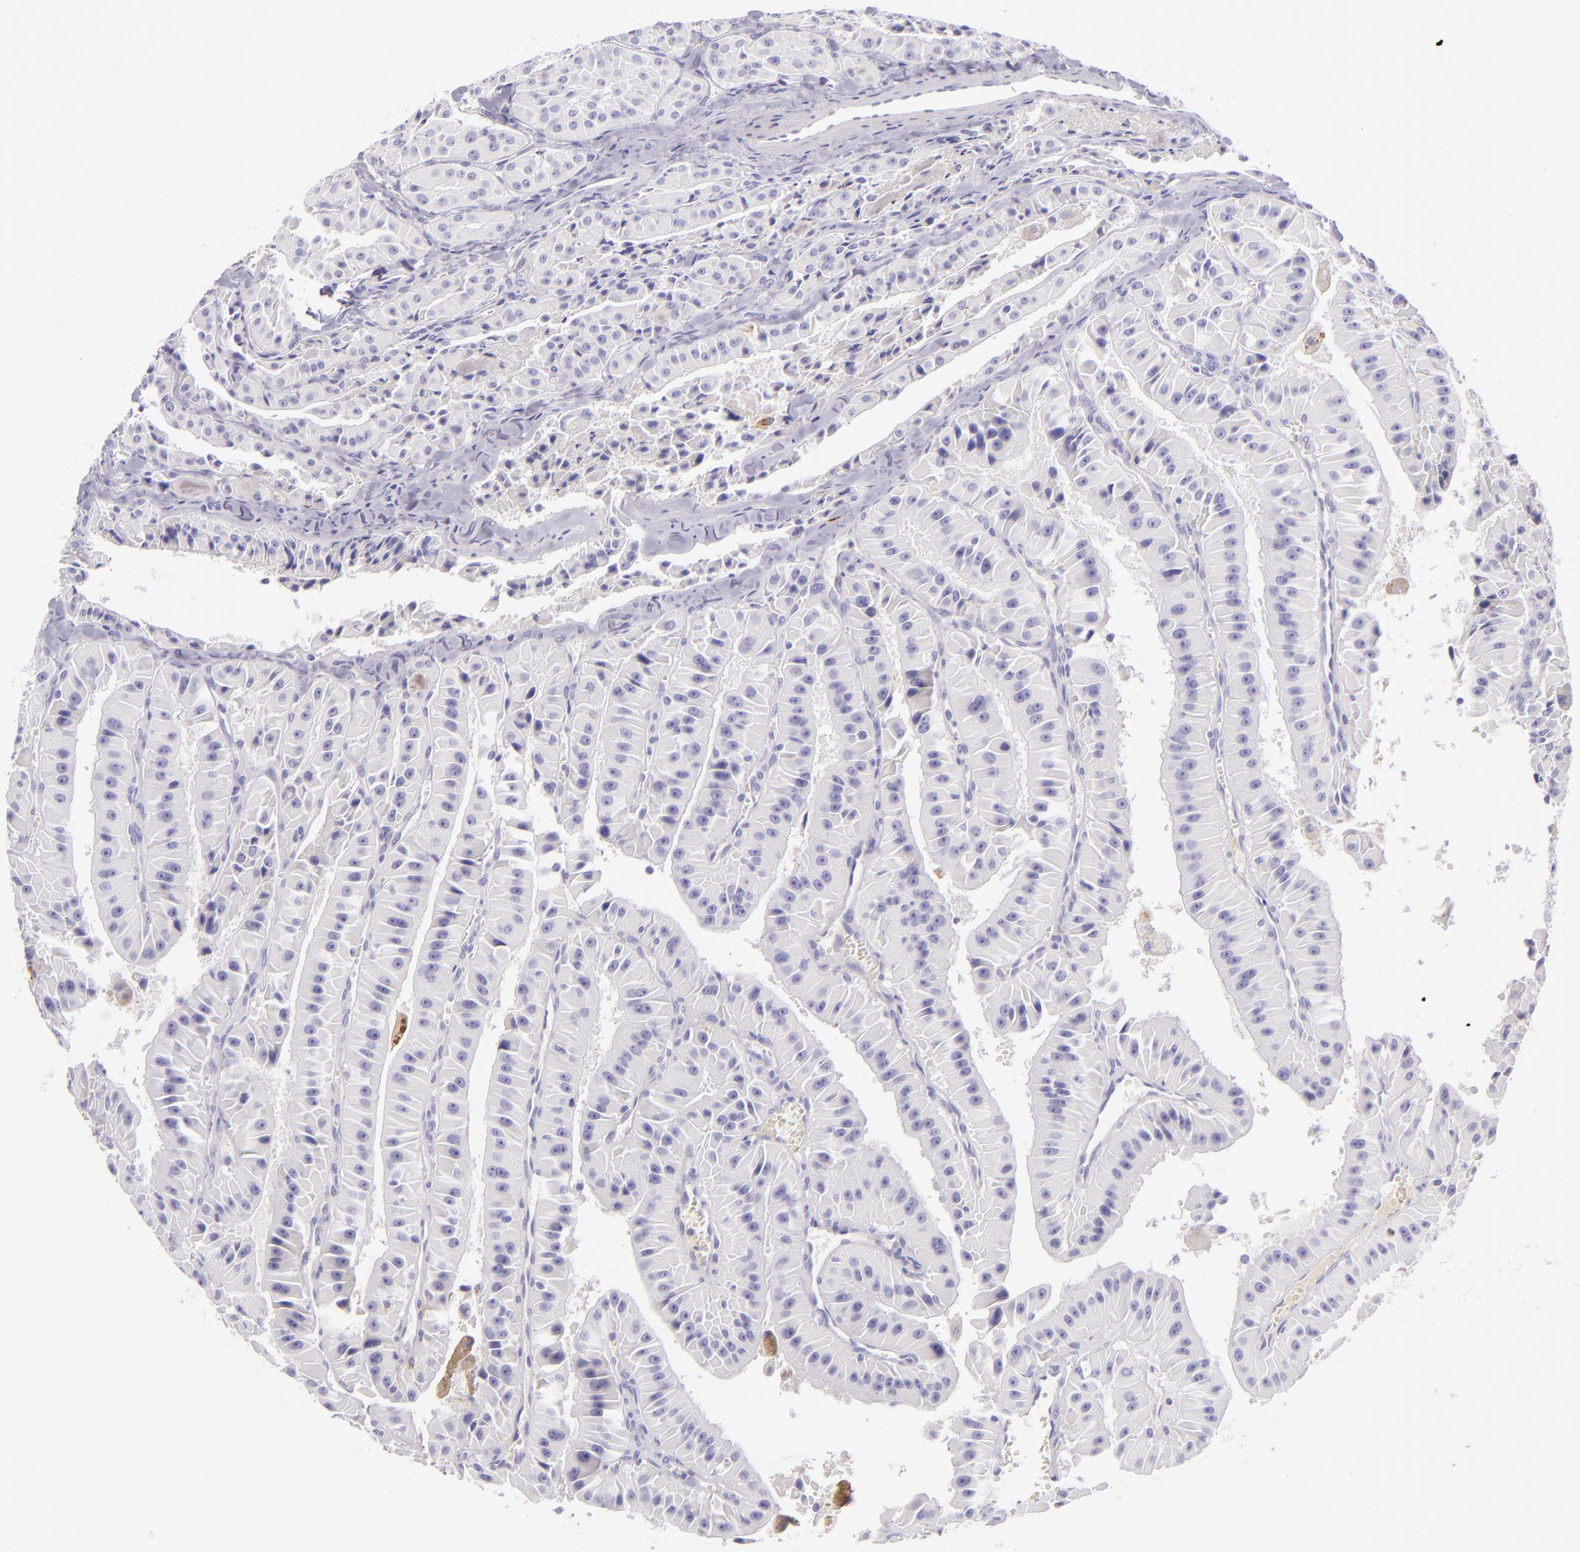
{"staining": {"intensity": "negative", "quantity": "none", "location": "none"}, "tissue": "thyroid cancer", "cell_type": "Tumor cells", "image_type": "cancer", "snomed": [{"axis": "morphology", "description": "Carcinoma, NOS"}, {"axis": "topography", "description": "Thyroid gland"}], "caption": "Immunohistochemical staining of human thyroid carcinoma reveals no significant staining in tumor cells.", "gene": "ICAM1", "patient": {"sex": "male", "age": 76}}